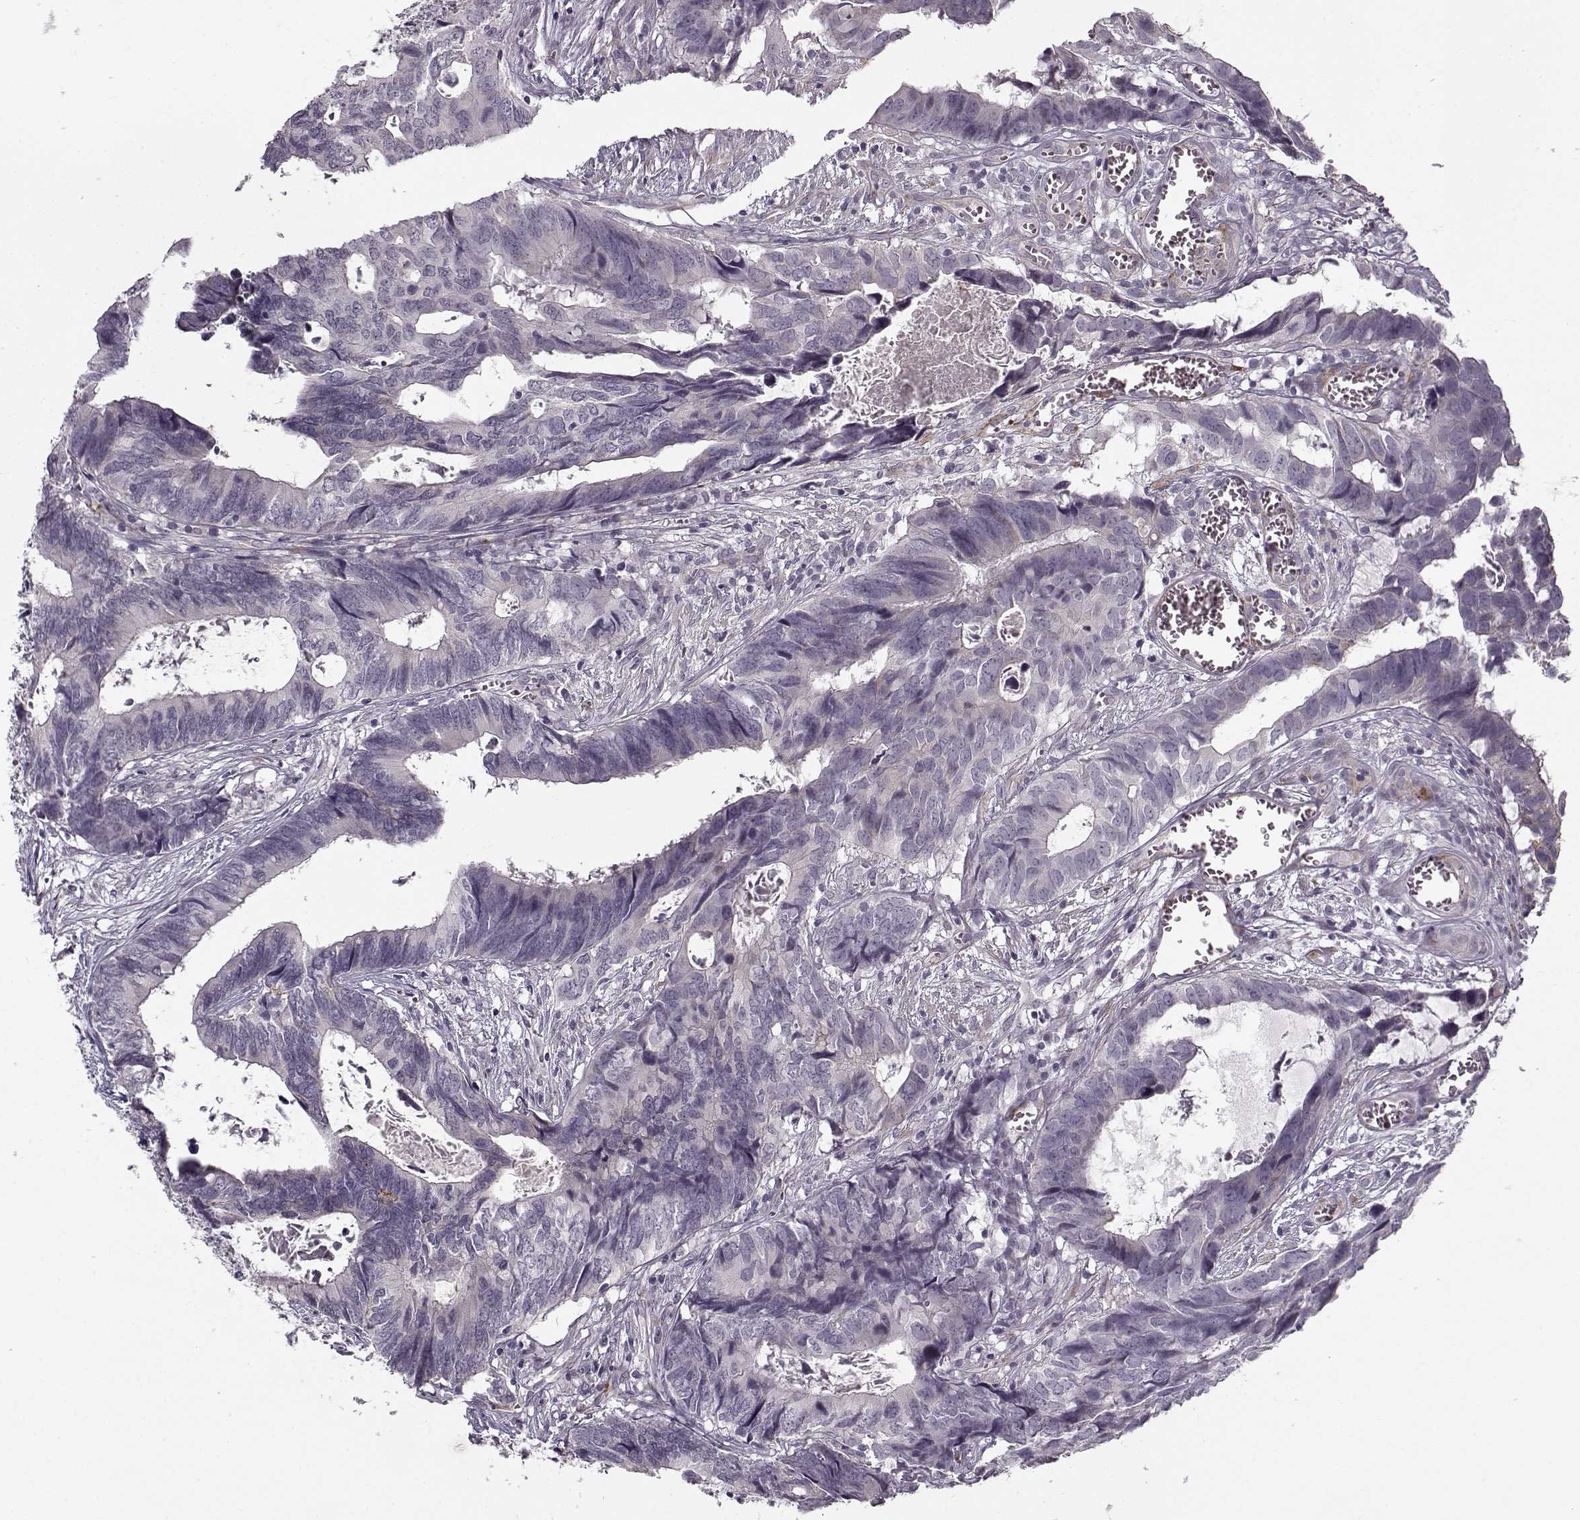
{"staining": {"intensity": "negative", "quantity": "none", "location": "none"}, "tissue": "colorectal cancer", "cell_type": "Tumor cells", "image_type": "cancer", "snomed": [{"axis": "morphology", "description": "Adenocarcinoma, NOS"}, {"axis": "topography", "description": "Colon"}], "caption": "DAB (3,3'-diaminobenzidine) immunohistochemical staining of human adenocarcinoma (colorectal) demonstrates no significant expression in tumor cells.", "gene": "LAMB2", "patient": {"sex": "female", "age": 82}}